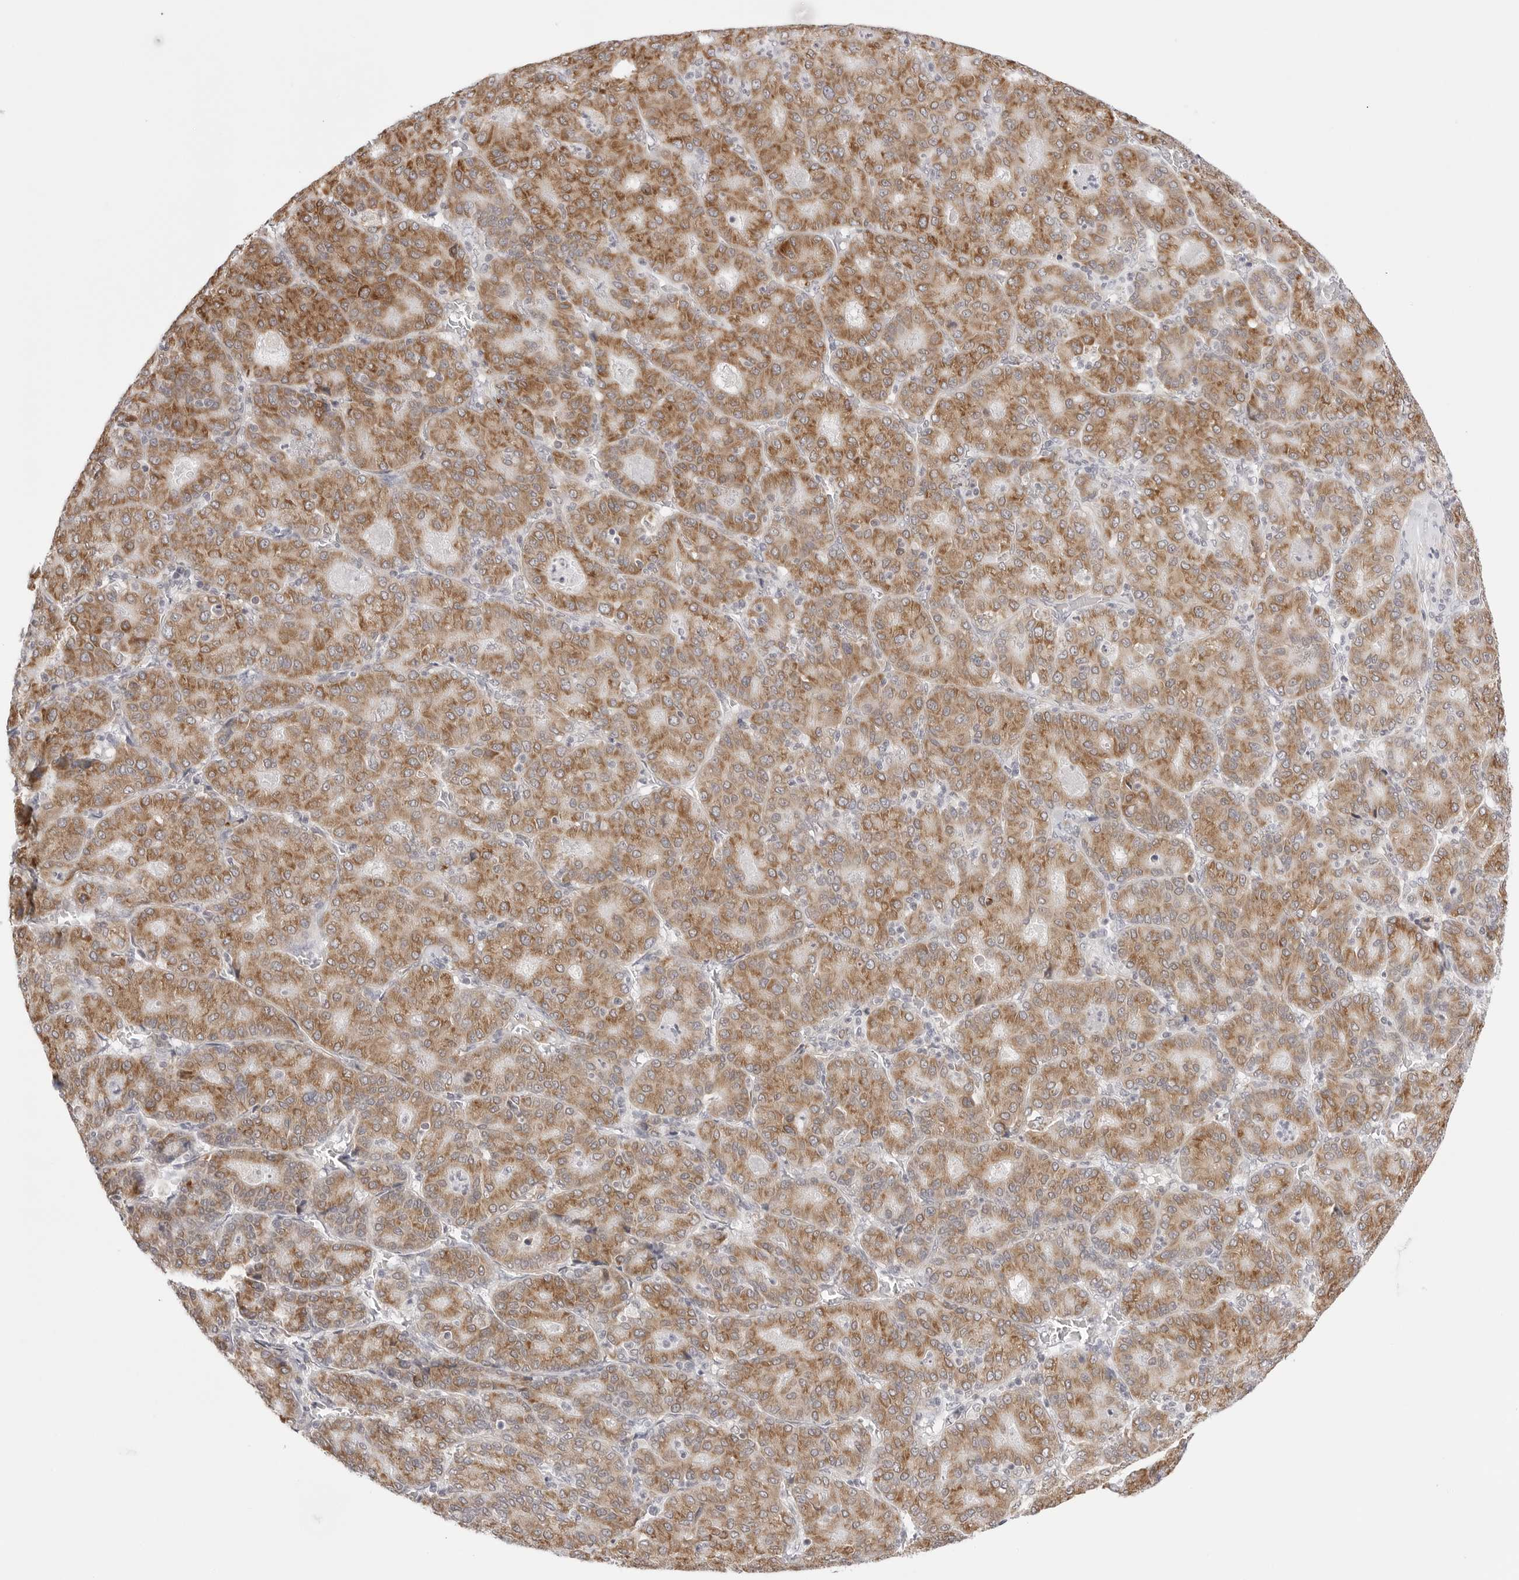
{"staining": {"intensity": "moderate", "quantity": ">75%", "location": "cytoplasmic/membranous"}, "tissue": "liver cancer", "cell_type": "Tumor cells", "image_type": "cancer", "snomed": [{"axis": "morphology", "description": "Carcinoma, Hepatocellular, NOS"}, {"axis": "topography", "description": "Liver"}], "caption": "Immunohistochemical staining of human hepatocellular carcinoma (liver) shows medium levels of moderate cytoplasmic/membranous protein expression in about >75% of tumor cells.", "gene": "RPN1", "patient": {"sex": "male", "age": 65}}